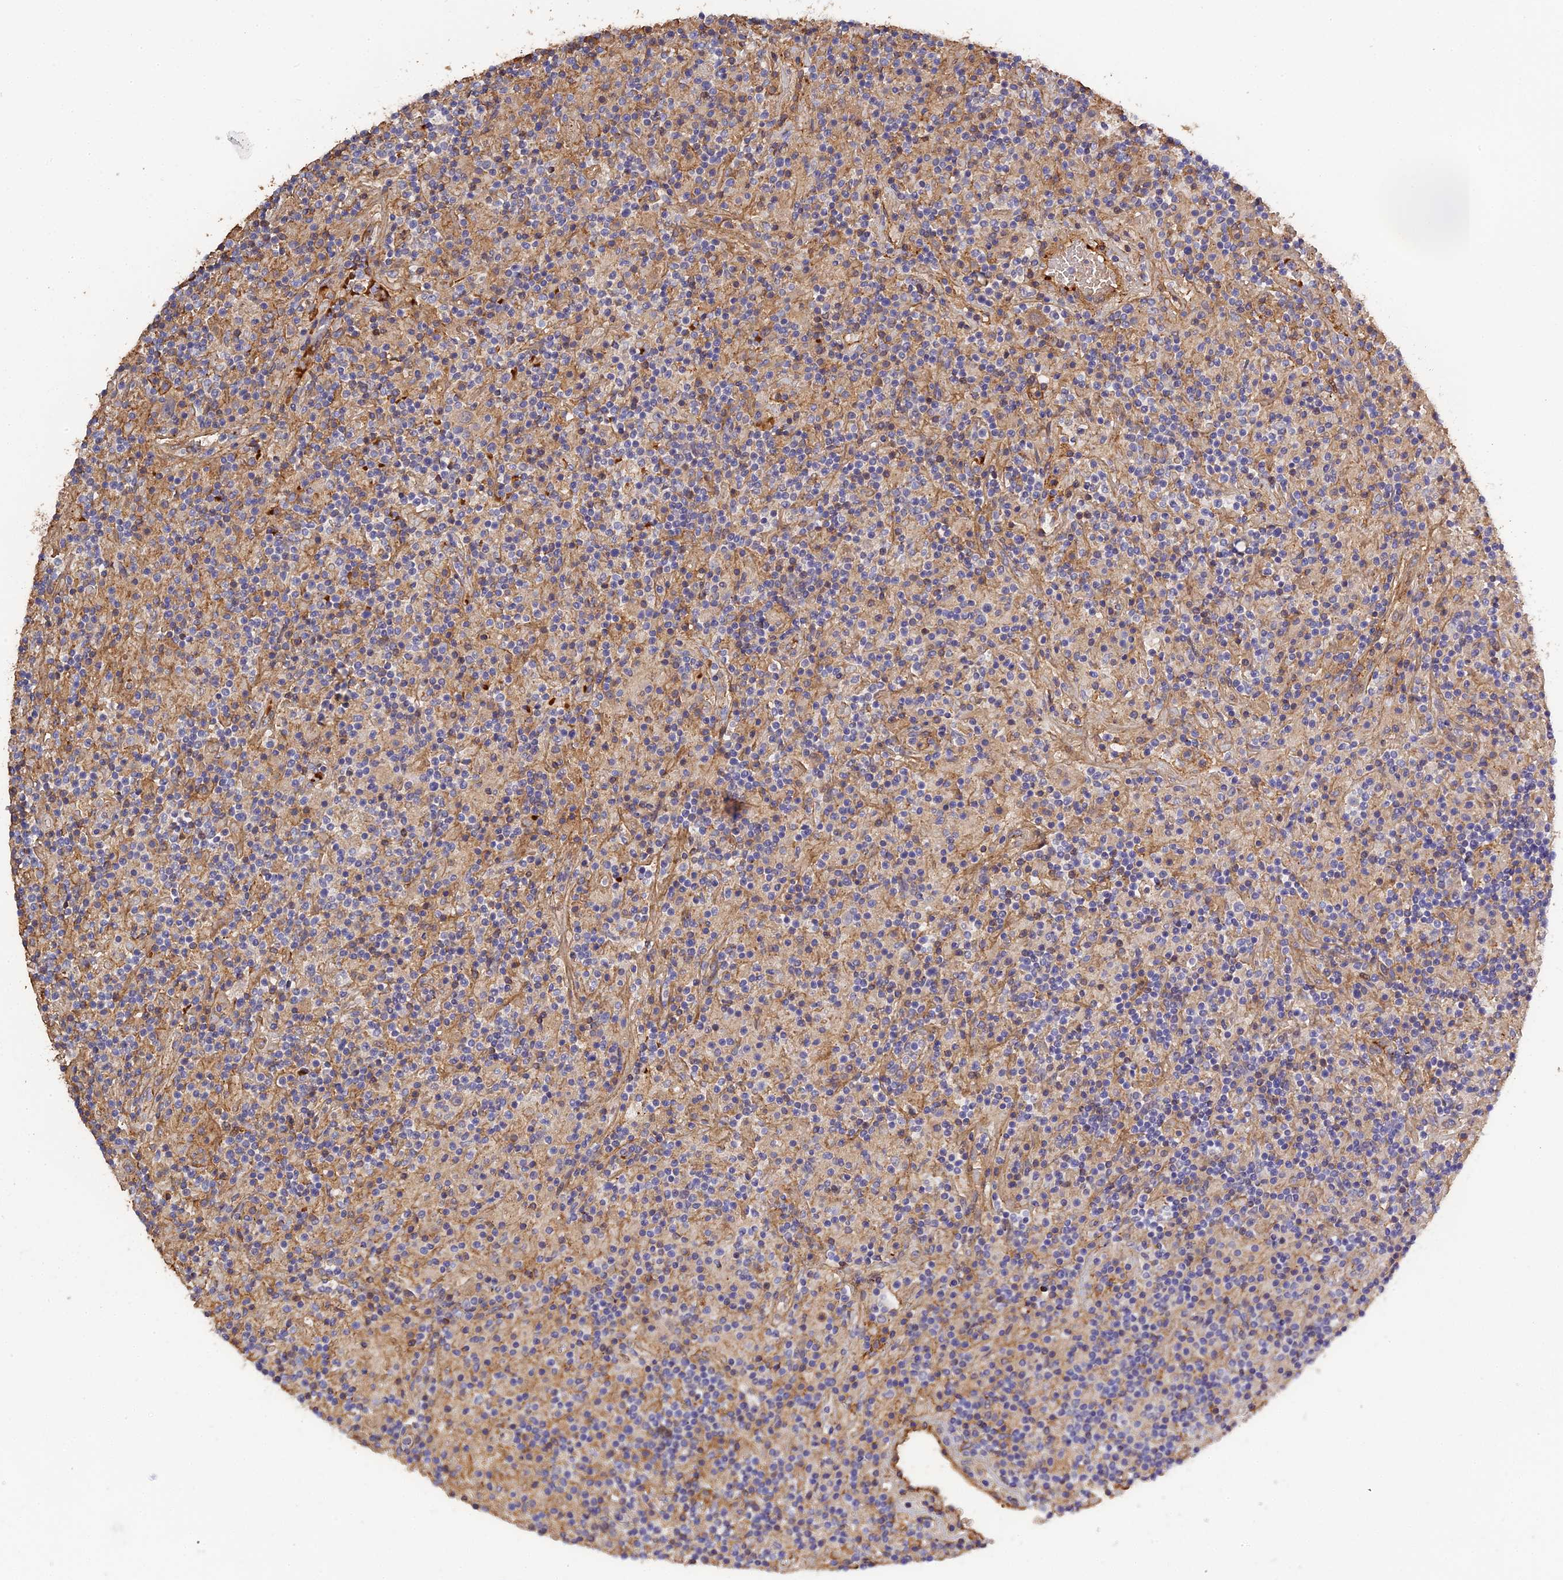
{"staining": {"intensity": "negative", "quantity": "none", "location": "none"}, "tissue": "lymphoma", "cell_type": "Tumor cells", "image_type": "cancer", "snomed": [{"axis": "morphology", "description": "Hodgkin's disease, NOS"}, {"axis": "topography", "description": "Lymph node"}], "caption": "A histopathology image of Hodgkin's disease stained for a protein exhibits no brown staining in tumor cells. (Immunohistochemistry (ihc), brightfield microscopy, high magnification).", "gene": "PZP", "patient": {"sex": "male", "age": 70}}